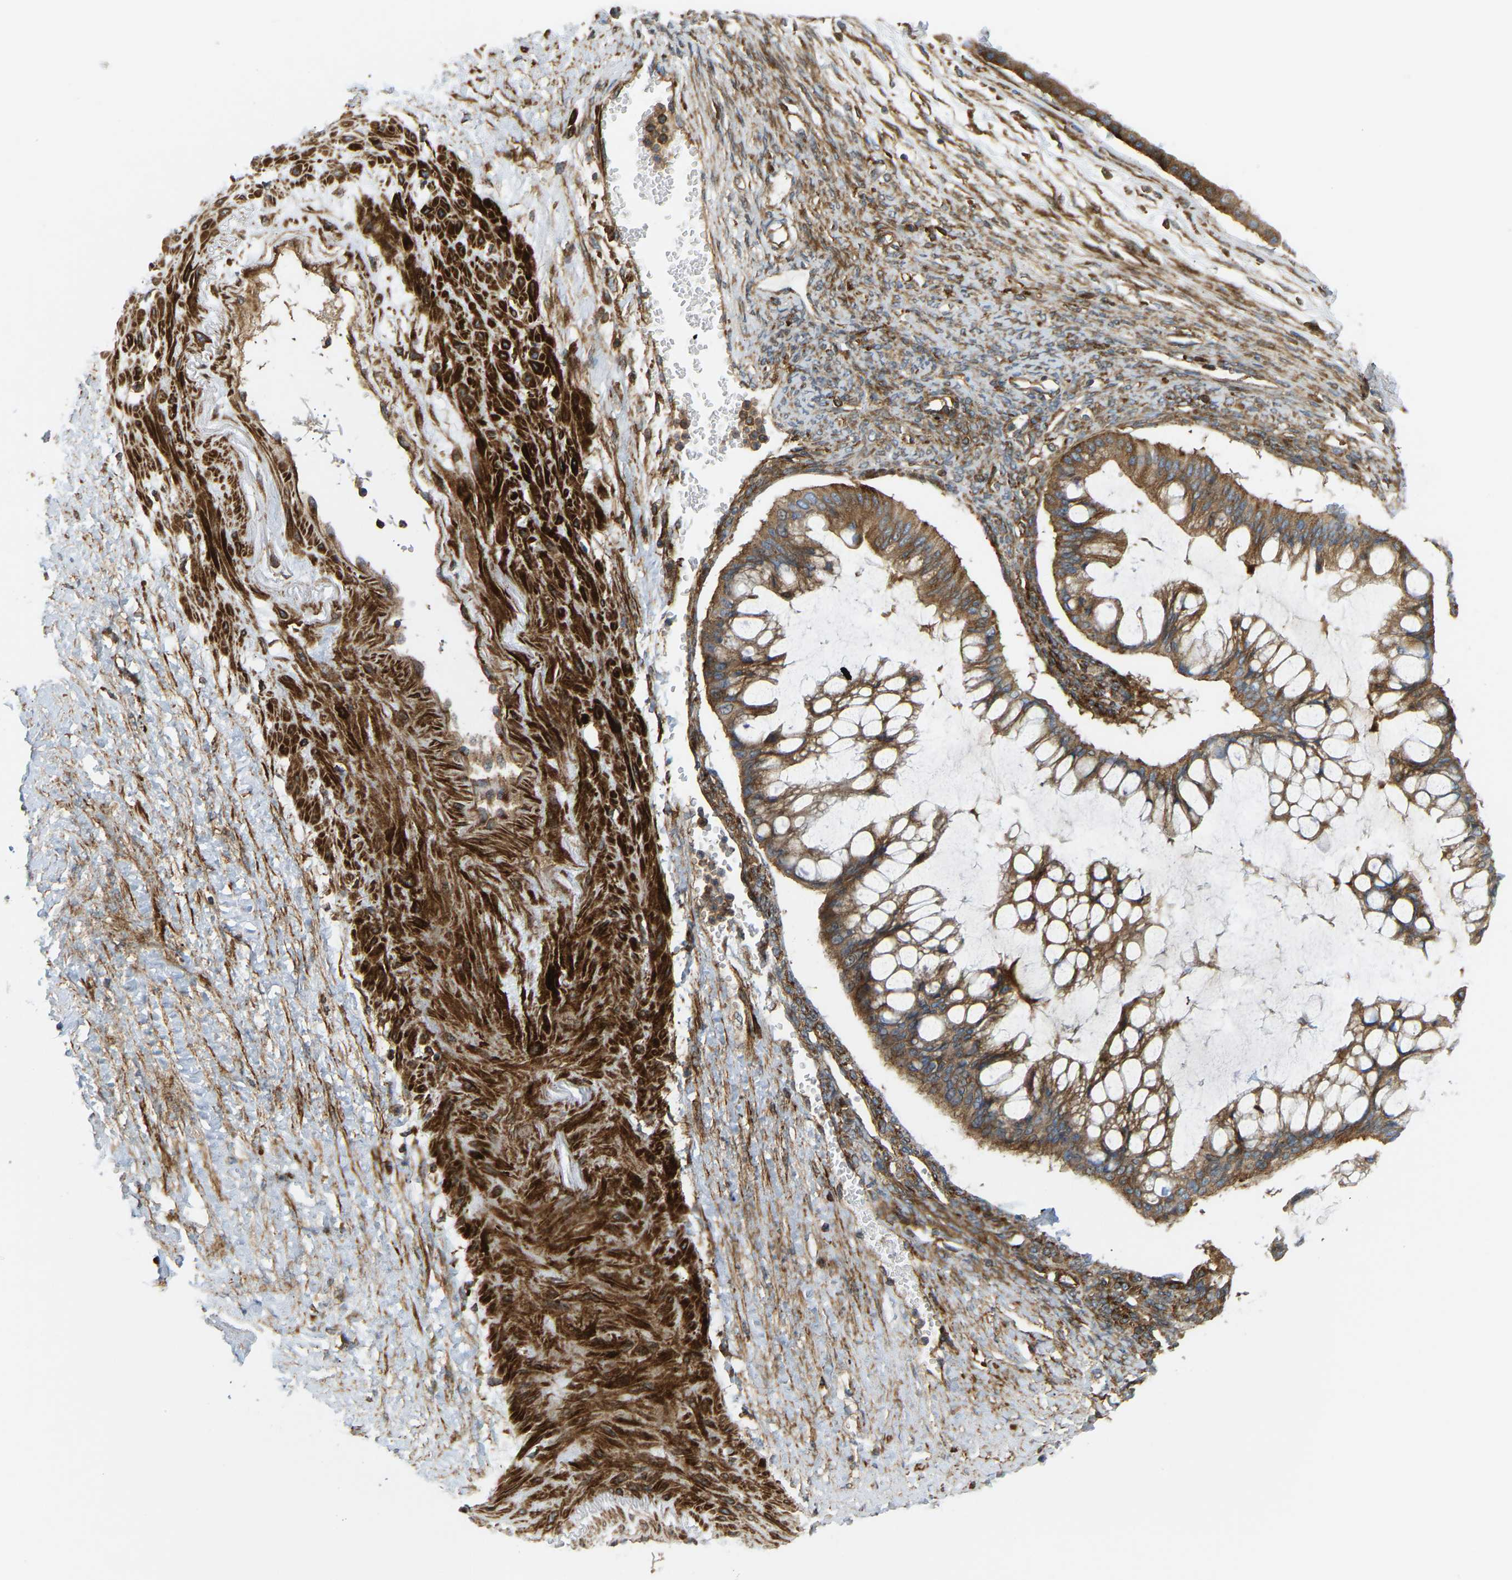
{"staining": {"intensity": "moderate", "quantity": ">75%", "location": "cytoplasmic/membranous"}, "tissue": "ovarian cancer", "cell_type": "Tumor cells", "image_type": "cancer", "snomed": [{"axis": "morphology", "description": "Cystadenocarcinoma, mucinous, NOS"}, {"axis": "topography", "description": "Ovary"}], "caption": "Human ovarian cancer stained with a protein marker reveals moderate staining in tumor cells.", "gene": "PICALM", "patient": {"sex": "female", "age": 73}}